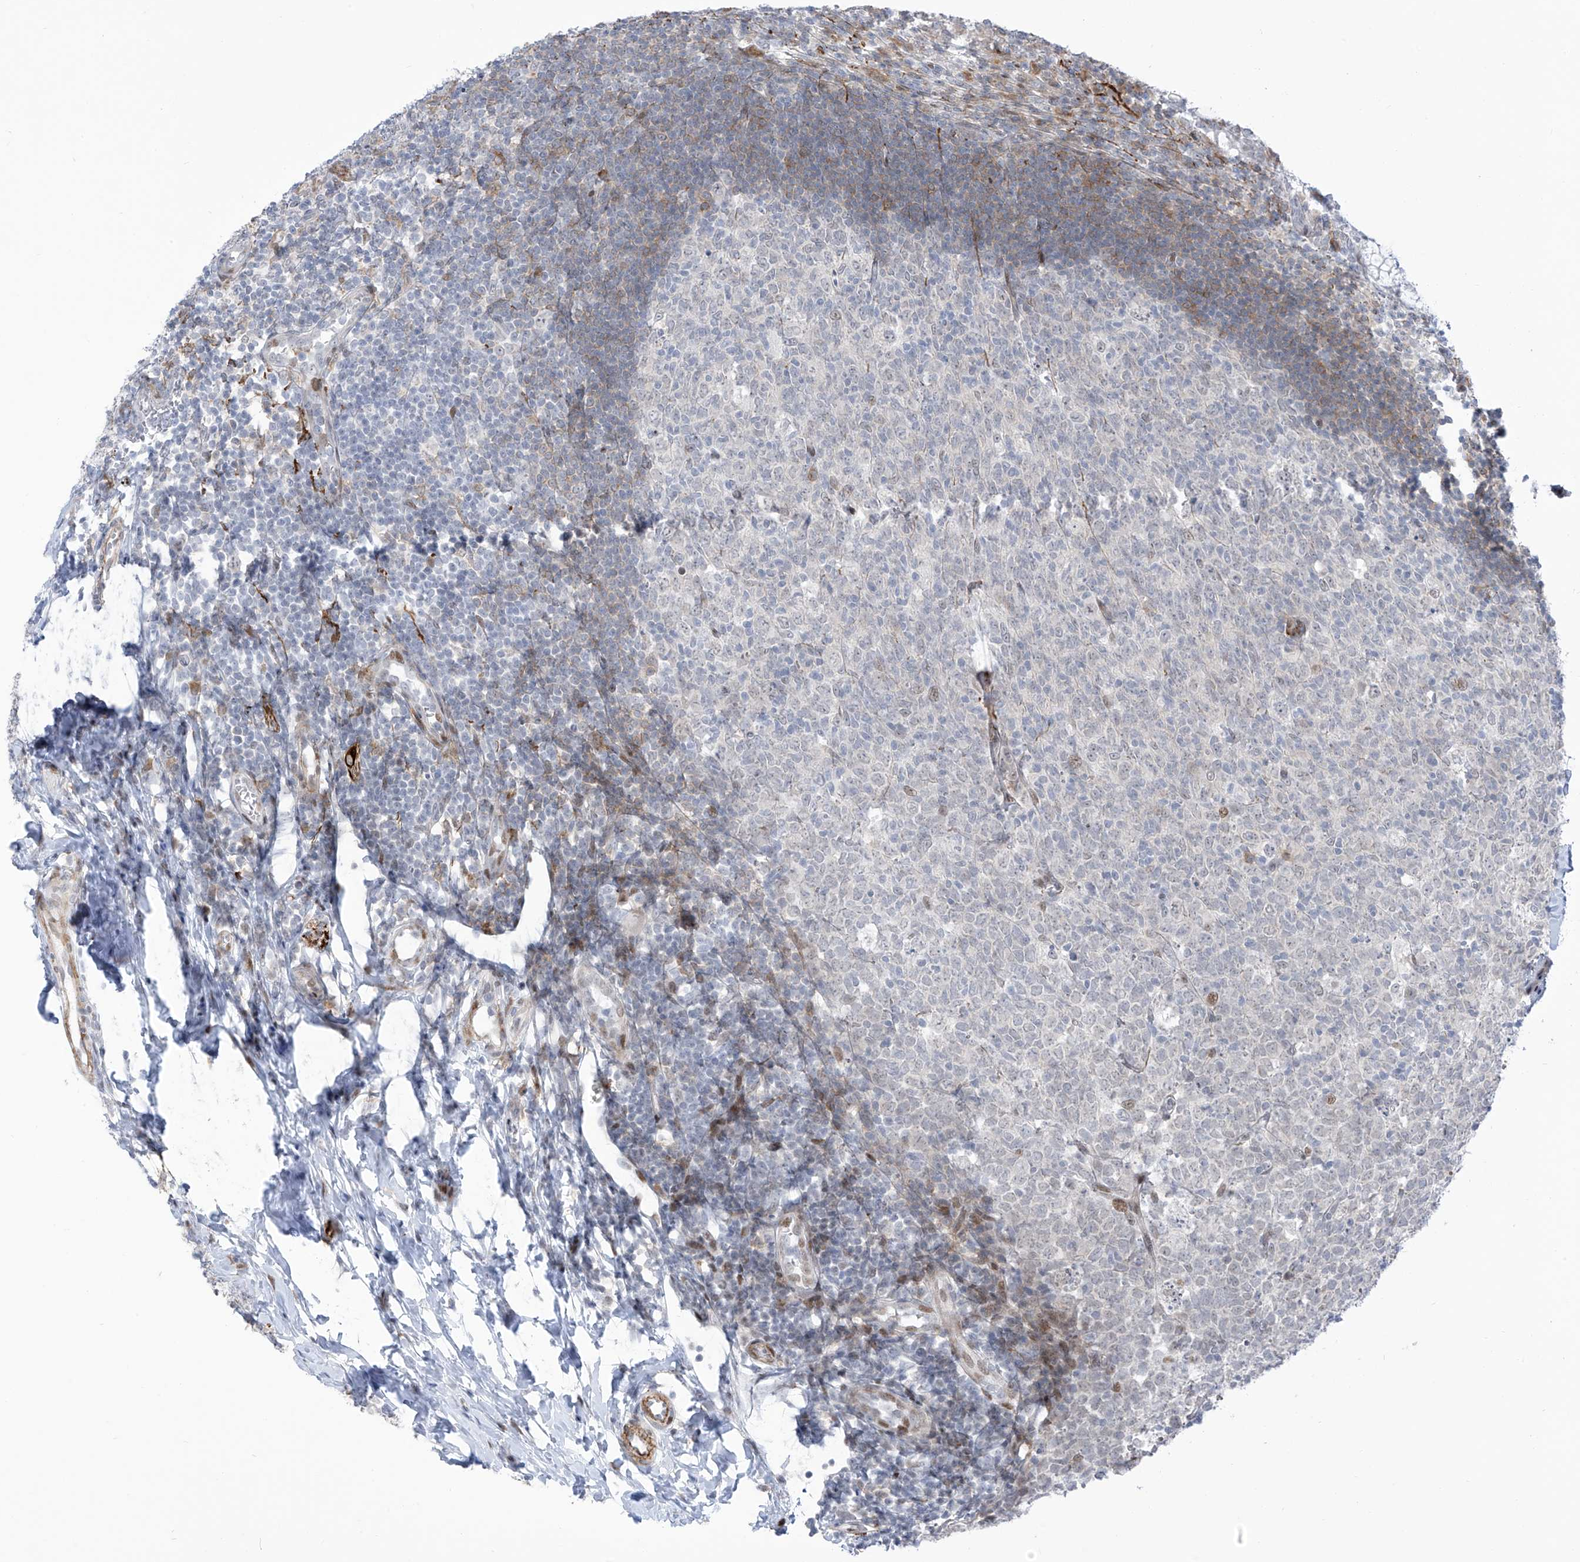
{"staining": {"intensity": "moderate", "quantity": "25%-75%", "location": "nuclear"}, "tissue": "appendix", "cell_type": "Glandular cells", "image_type": "normal", "snomed": [{"axis": "morphology", "description": "Normal tissue, NOS"}, {"axis": "topography", "description": "Appendix"}], "caption": "IHC of unremarkable appendix reveals medium levels of moderate nuclear expression in about 25%-75% of glandular cells. The staining is performed using DAB brown chromogen to label protein expression. The nuclei are counter-stained blue using hematoxylin.", "gene": "LIN9", "patient": {"sex": "male", "age": 14}}